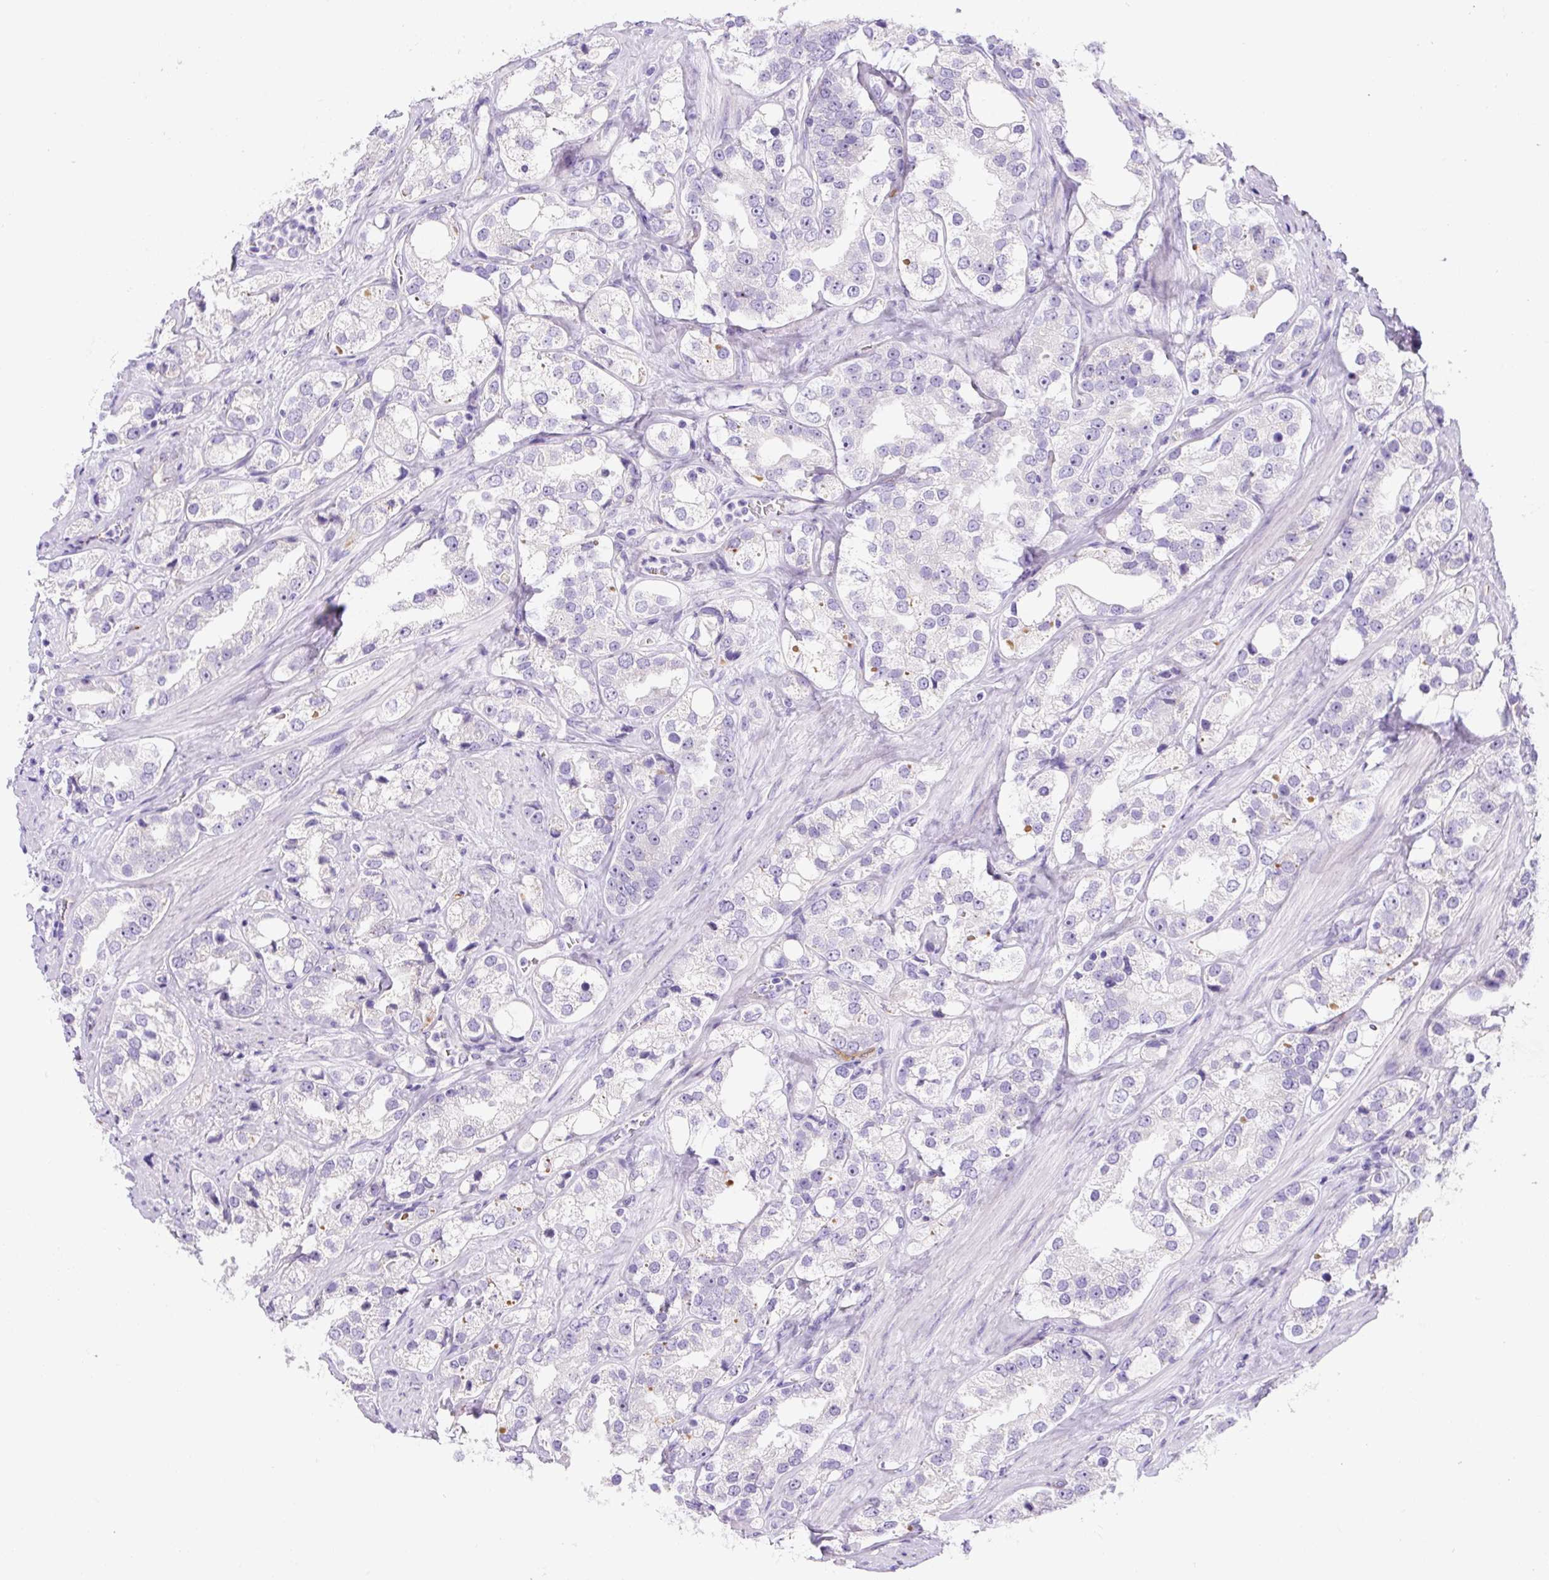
{"staining": {"intensity": "negative", "quantity": "none", "location": "none"}, "tissue": "prostate cancer", "cell_type": "Tumor cells", "image_type": "cancer", "snomed": [{"axis": "morphology", "description": "Adenocarcinoma, NOS"}, {"axis": "topography", "description": "Prostate"}], "caption": "This photomicrograph is of adenocarcinoma (prostate) stained with immunohistochemistry to label a protein in brown with the nuclei are counter-stained blue. There is no expression in tumor cells. (Stains: DAB (3,3'-diaminobenzidine) immunohistochemistry with hematoxylin counter stain, Microscopy: brightfield microscopy at high magnification).", "gene": "ASB4", "patient": {"sex": "male", "age": 79}}